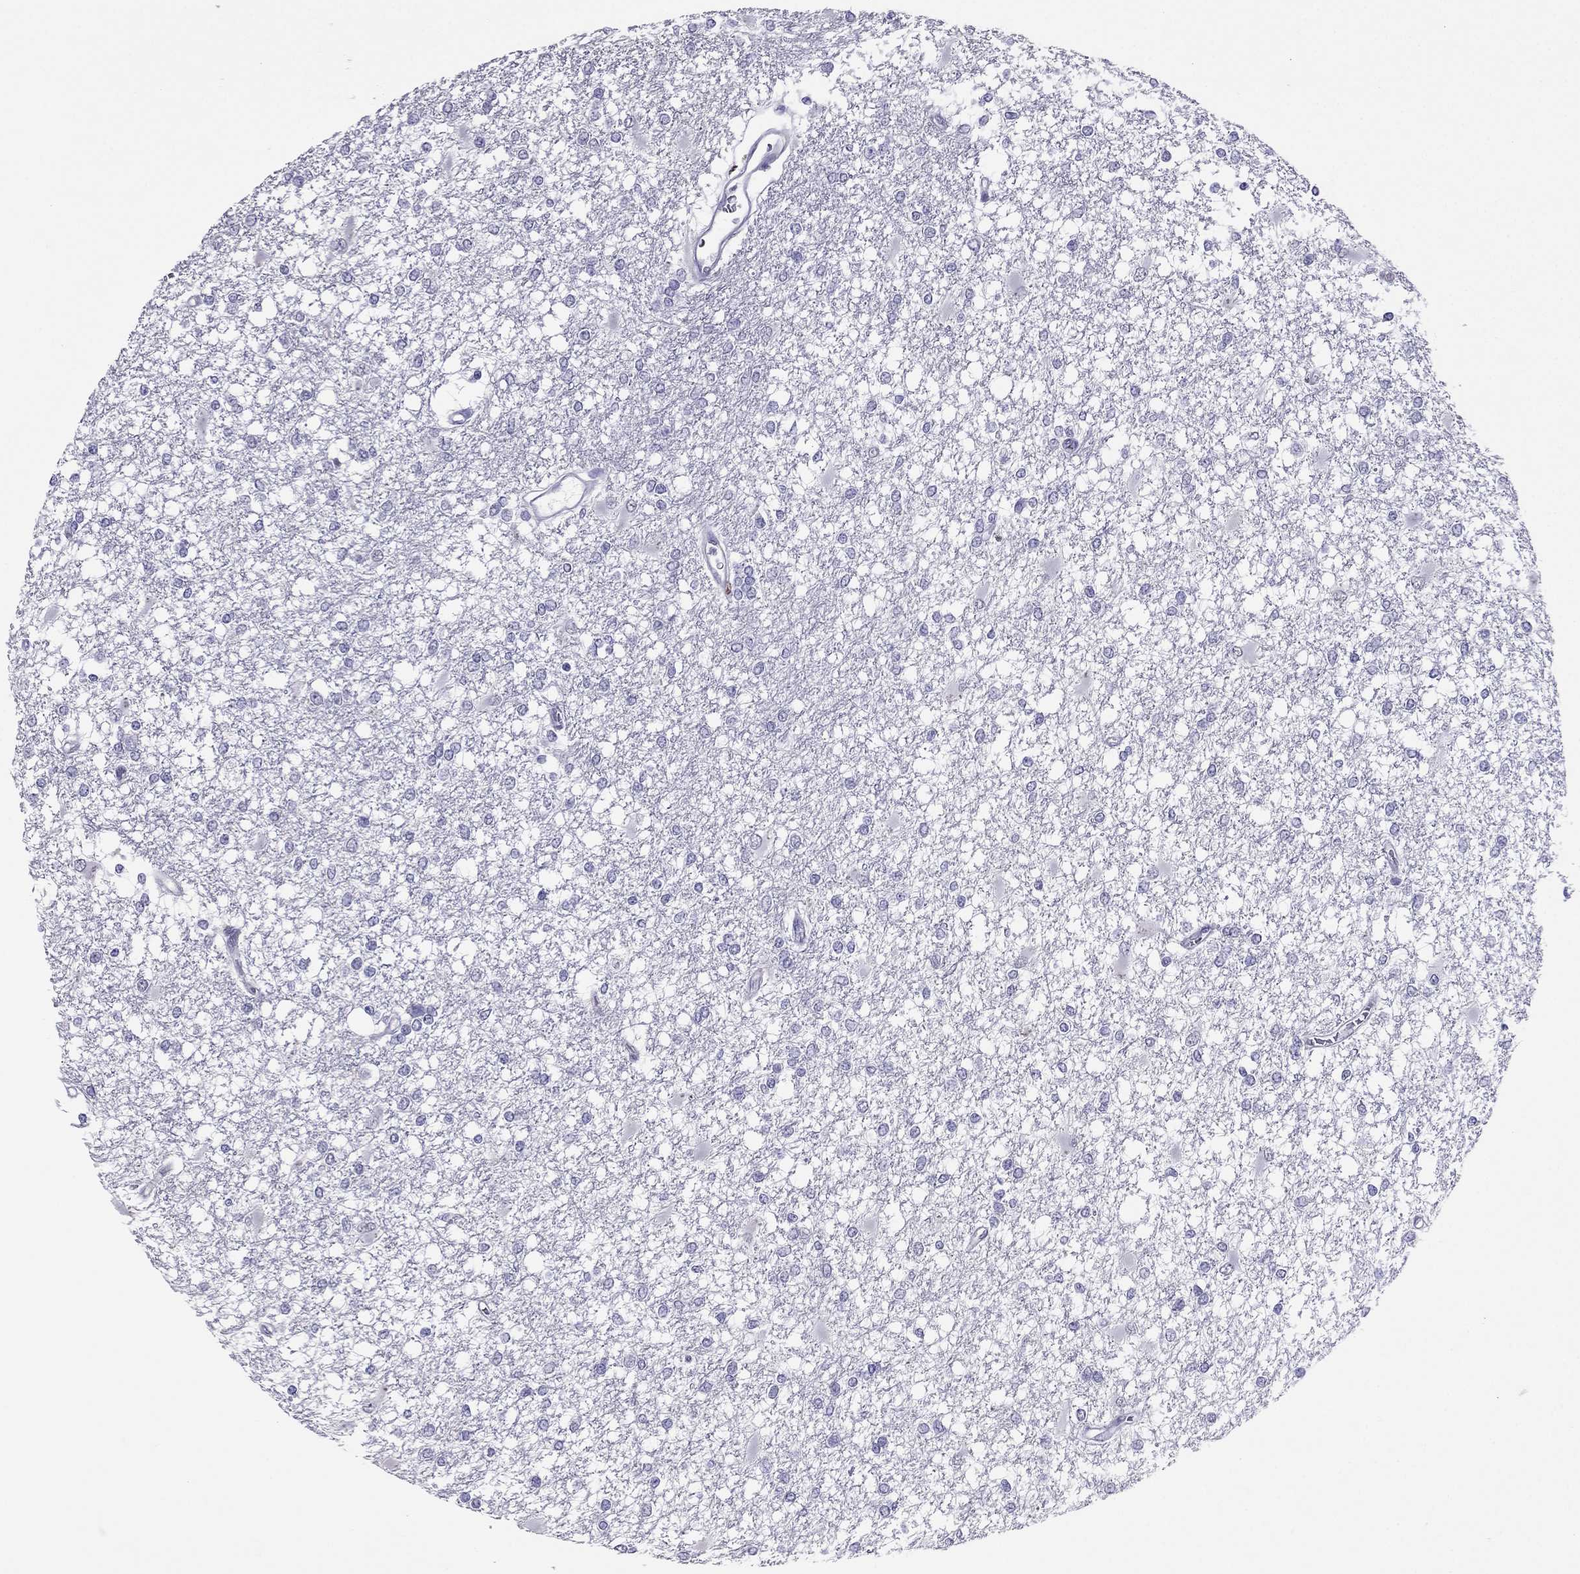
{"staining": {"intensity": "negative", "quantity": "none", "location": "none"}, "tissue": "glioma", "cell_type": "Tumor cells", "image_type": "cancer", "snomed": [{"axis": "morphology", "description": "Glioma, malignant, High grade"}, {"axis": "topography", "description": "Cerebral cortex"}], "caption": "Immunohistochemistry of human malignant glioma (high-grade) shows no positivity in tumor cells. (DAB immunohistochemistry, high magnification).", "gene": "CROCC2", "patient": {"sex": "male", "age": 79}}